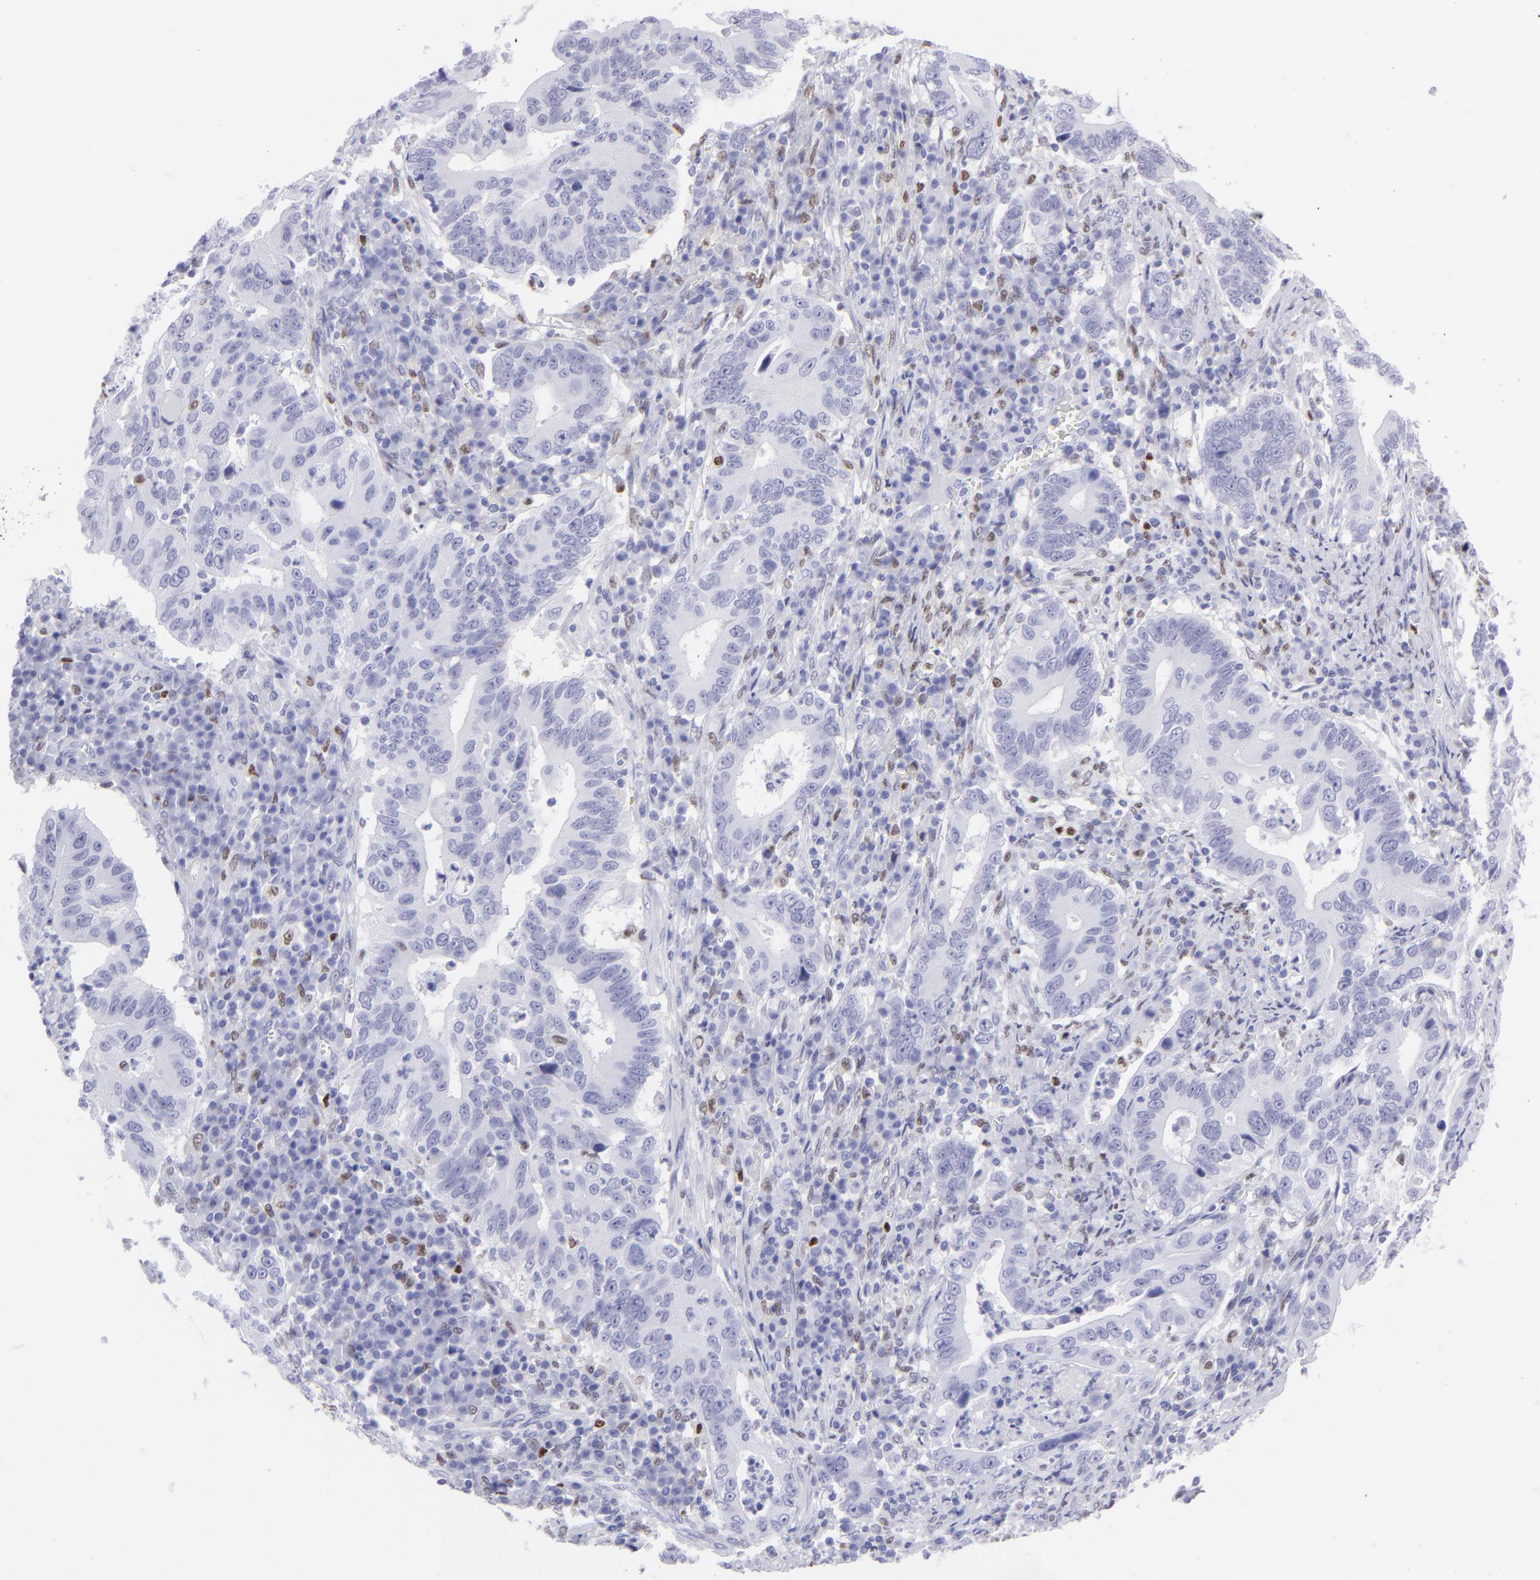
{"staining": {"intensity": "negative", "quantity": "none", "location": "none"}, "tissue": "stomach cancer", "cell_type": "Tumor cells", "image_type": "cancer", "snomed": [{"axis": "morphology", "description": "Adenocarcinoma, NOS"}, {"axis": "topography", "description": "Stomach, upper"}], "caption": "Image shows no significant protein staining in tumor cells of stomach cancer (adenocarcinoma).", "gene": "MITF", "patient": {"sex": "male", "age": 63}}